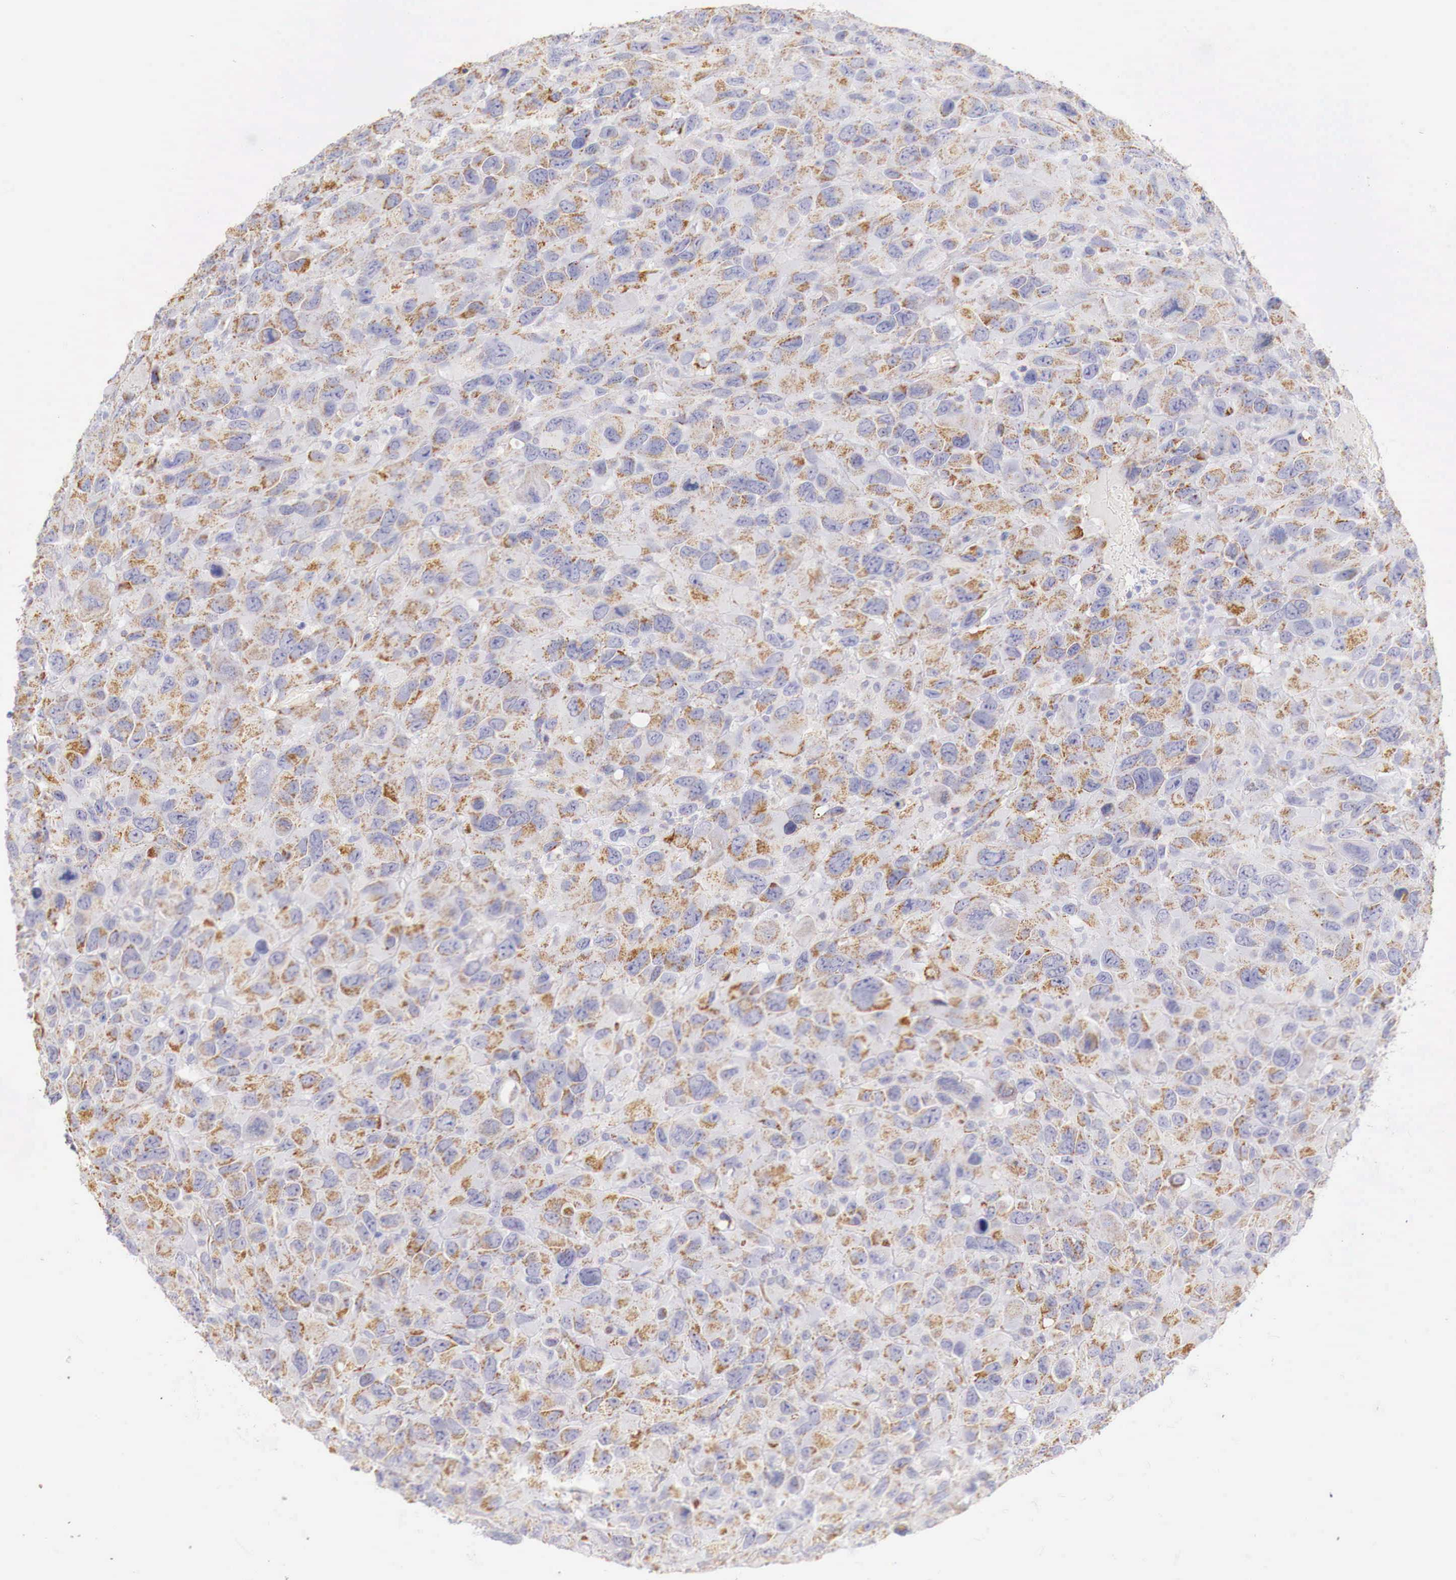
{"staining": {"intensity": "moderate", "quantity": "25%-75%", "location": "cytoplasmic/membranous"}, "tissue": "renal cancer", "cell_type": "Tumor cells", "image_type": "cancer", "snomed": [{"axis": "morphology", "description": "Adenocarcinoma, NOS"}, {"axis": "topography", "description": "Kidney"}], "caption": "Tumor cells exhibit medium levels of moderate cytoplasmic/membranous positivity in approximately 25%-75% of cells in renal adenocarcinoma.", "gene": "IDH3G", "patient": {"sex": "male", "age": 79}}